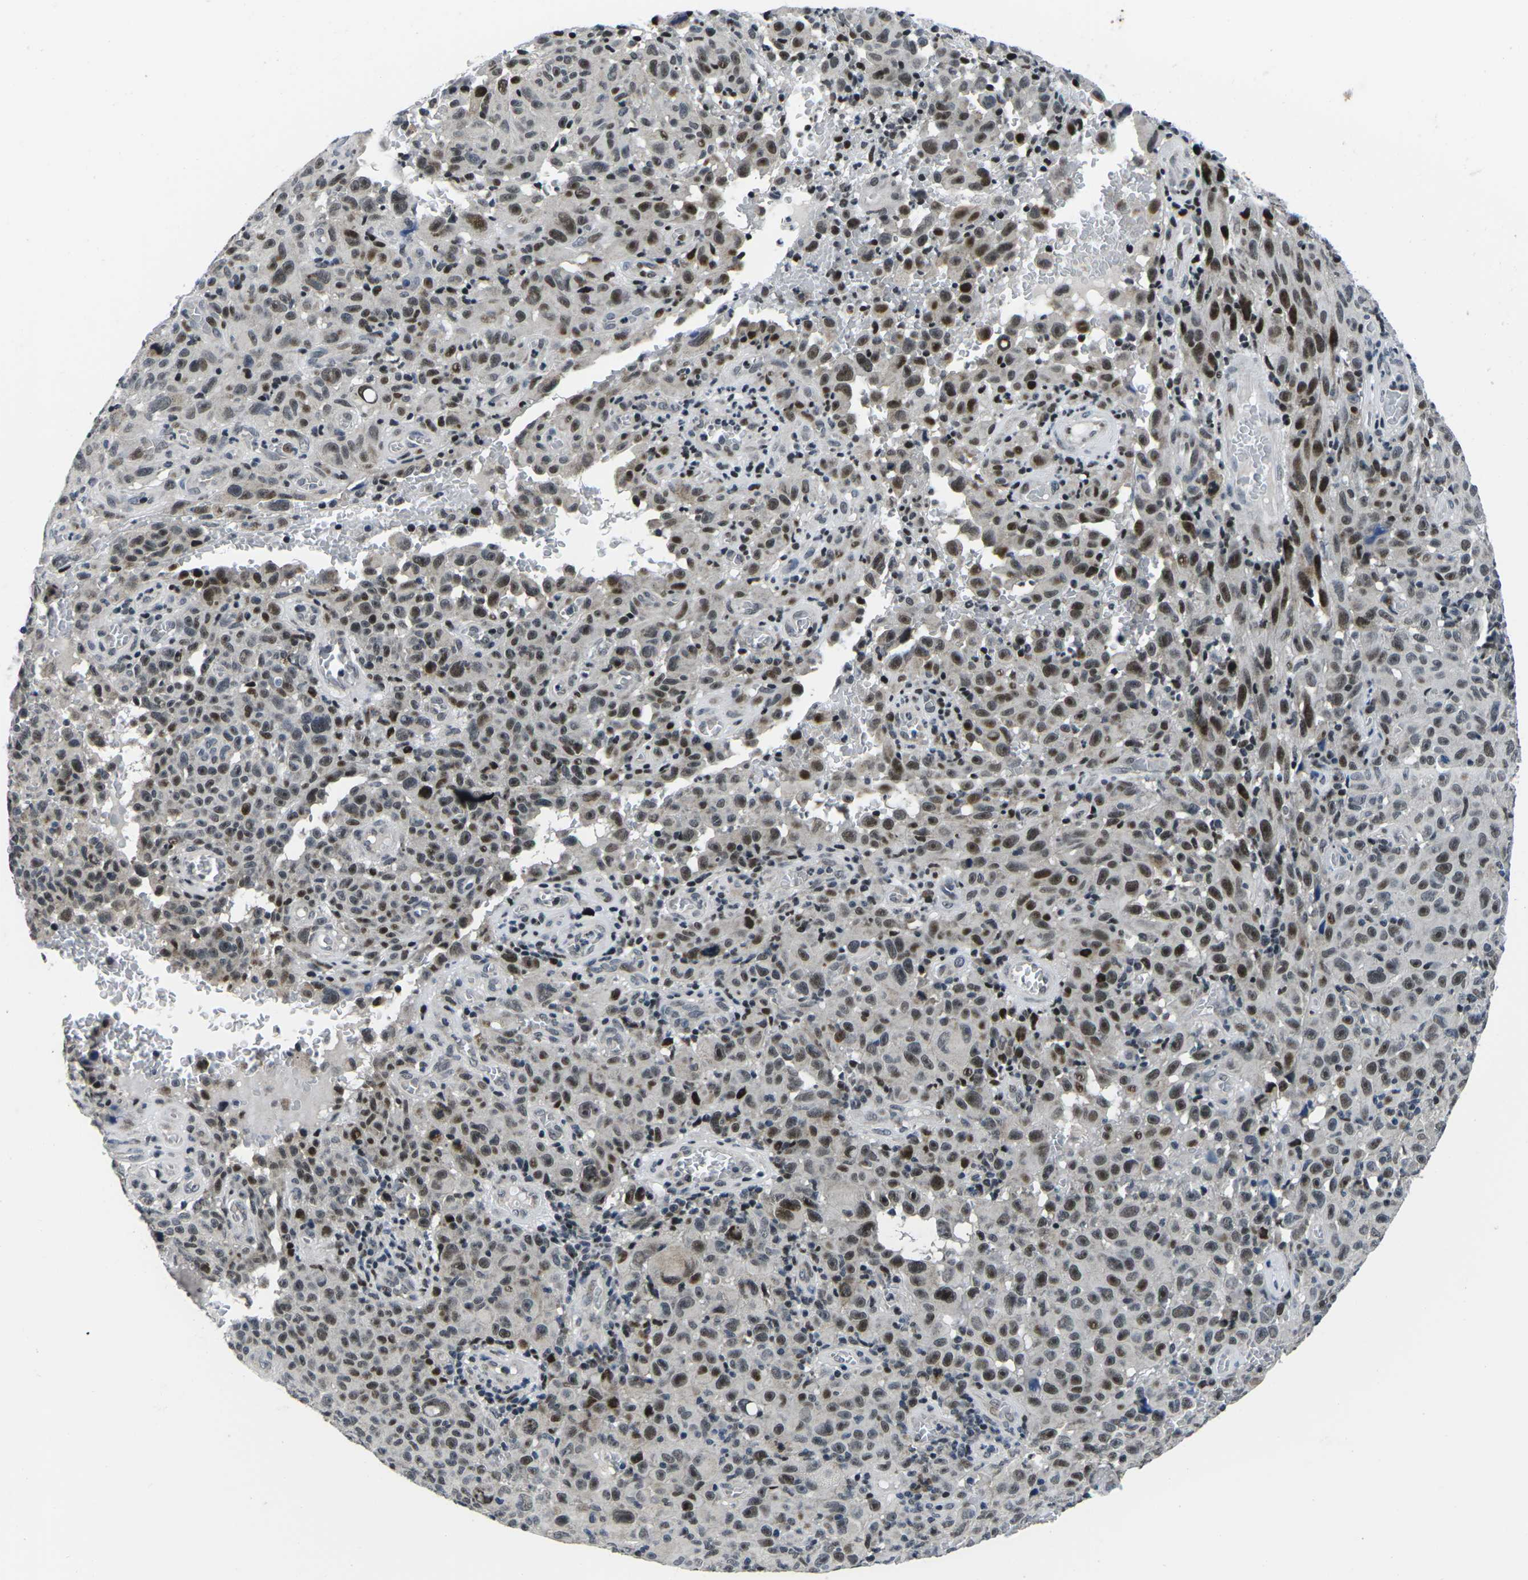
{"staining": {"intensity": "strong", "quantity": "25%-75%", "location": "nuclear"}, "tissue": "melanoma", "cell_type": "Tumor cells", "image_type": "cancer", "snomed": [{"axis": "morphology", "description": "Malignant melanoma, NOS"}, {"axis": "topography", "description": "Skin"}], "caption": "Protein expression analysis of human melanoma reveals strong nuclear positivity in approximately 25%-75% of tumor cells.", "gene": "CDC73", "patient": {"sex": "female", "age": 82}}